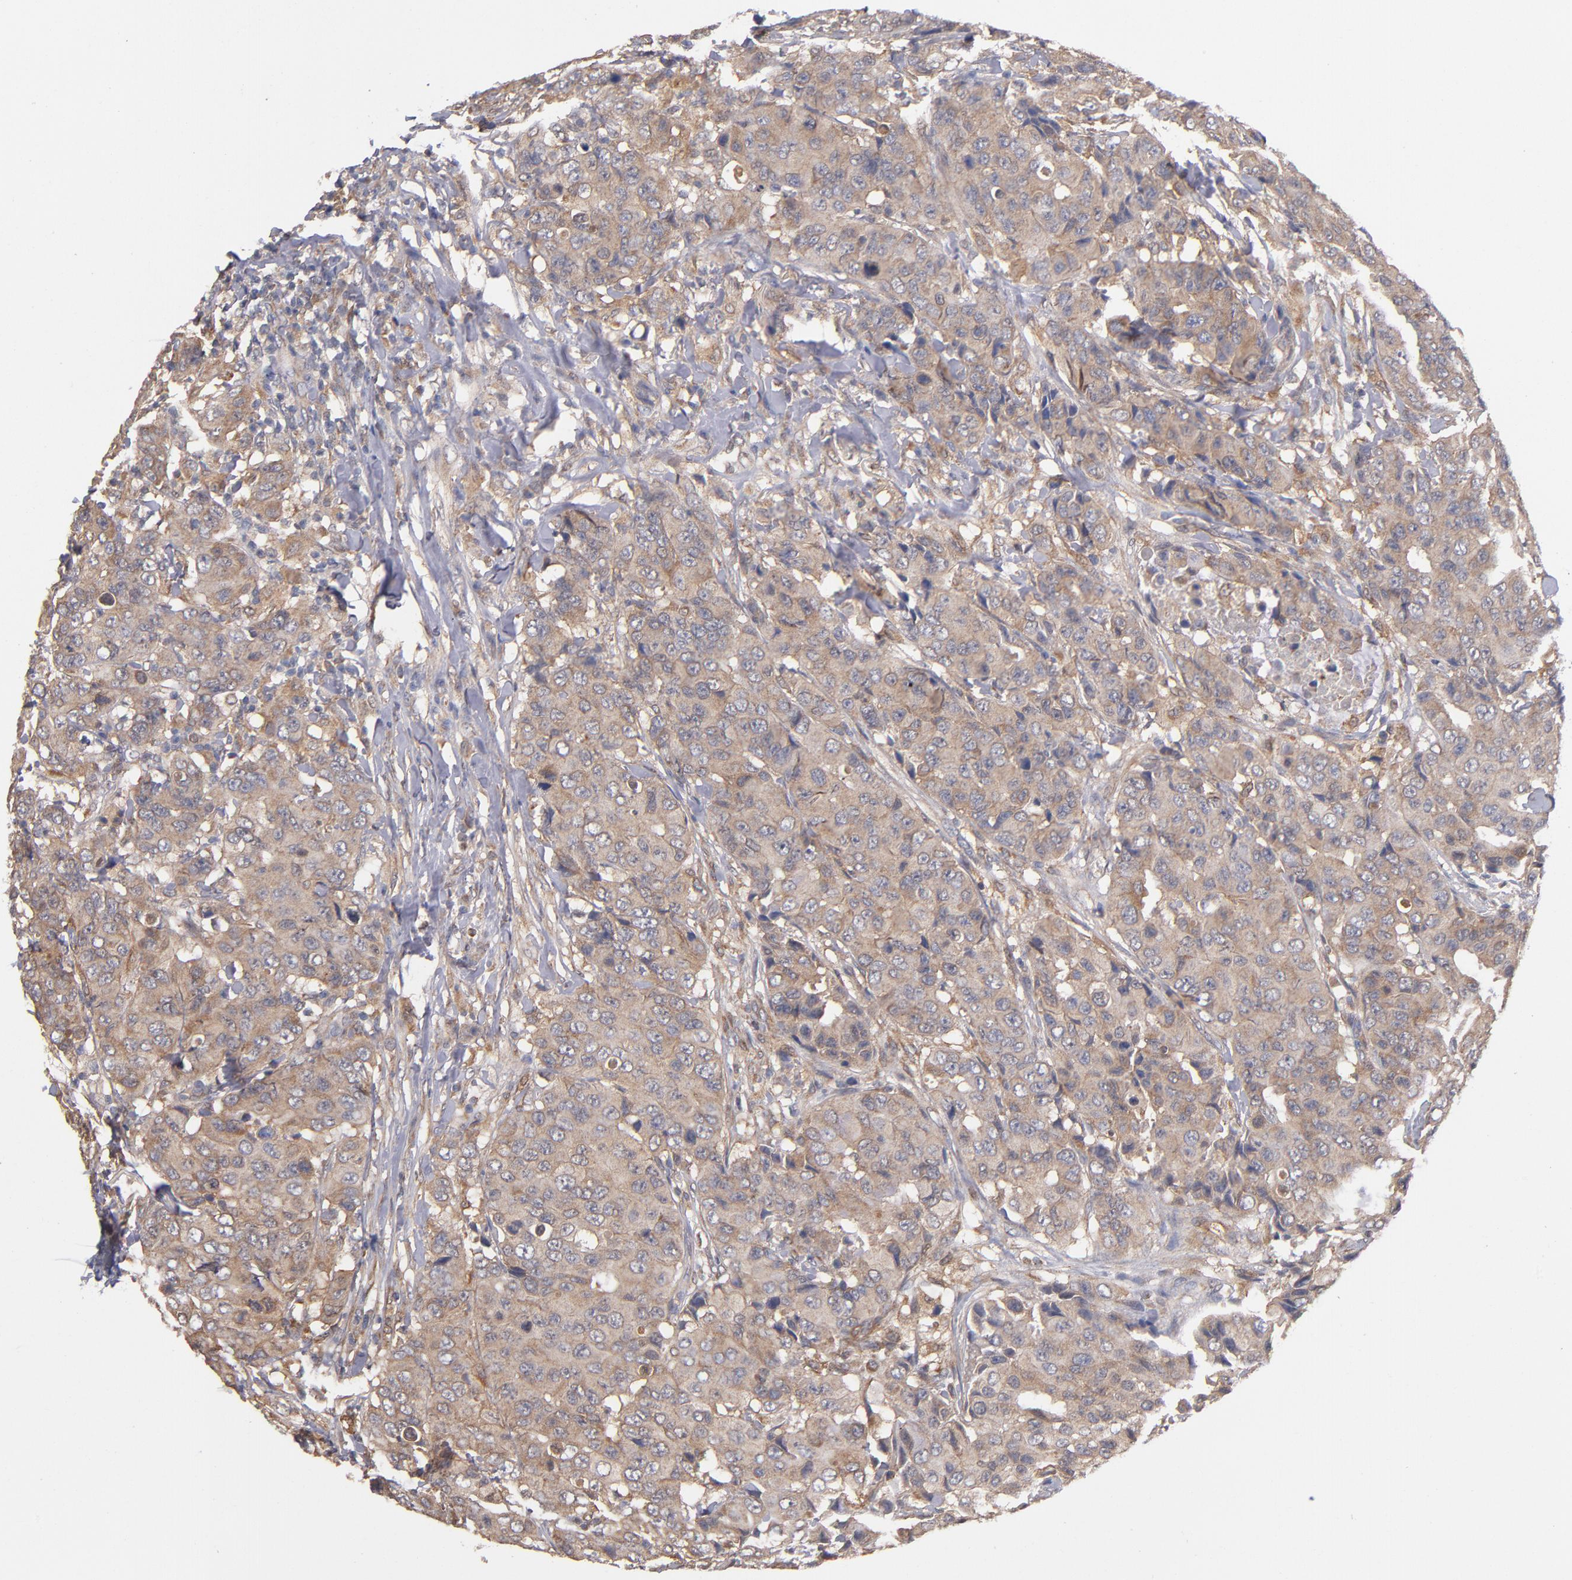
{"staining": {"intensity": "moderate", "quantity": ">75%", "location": "cytoplasmic/membranous"}, "tissue": "breast cancer", "cell_type": "Tumor cells", "image_type": "cancer", "snomed": [{"axis": "morphology", "description": "Duct carcinoma"}, {"axis": "topography", "description": "Breast"}], "caption": "Breast intraductal carcinoma tissue displays moderate cytoplasmic/membranous staining in about >75% of tumor cells, visualized by immunohistochemistry.", "gene": "GMFG", "patient": {"sex": "female", "age": 54}}